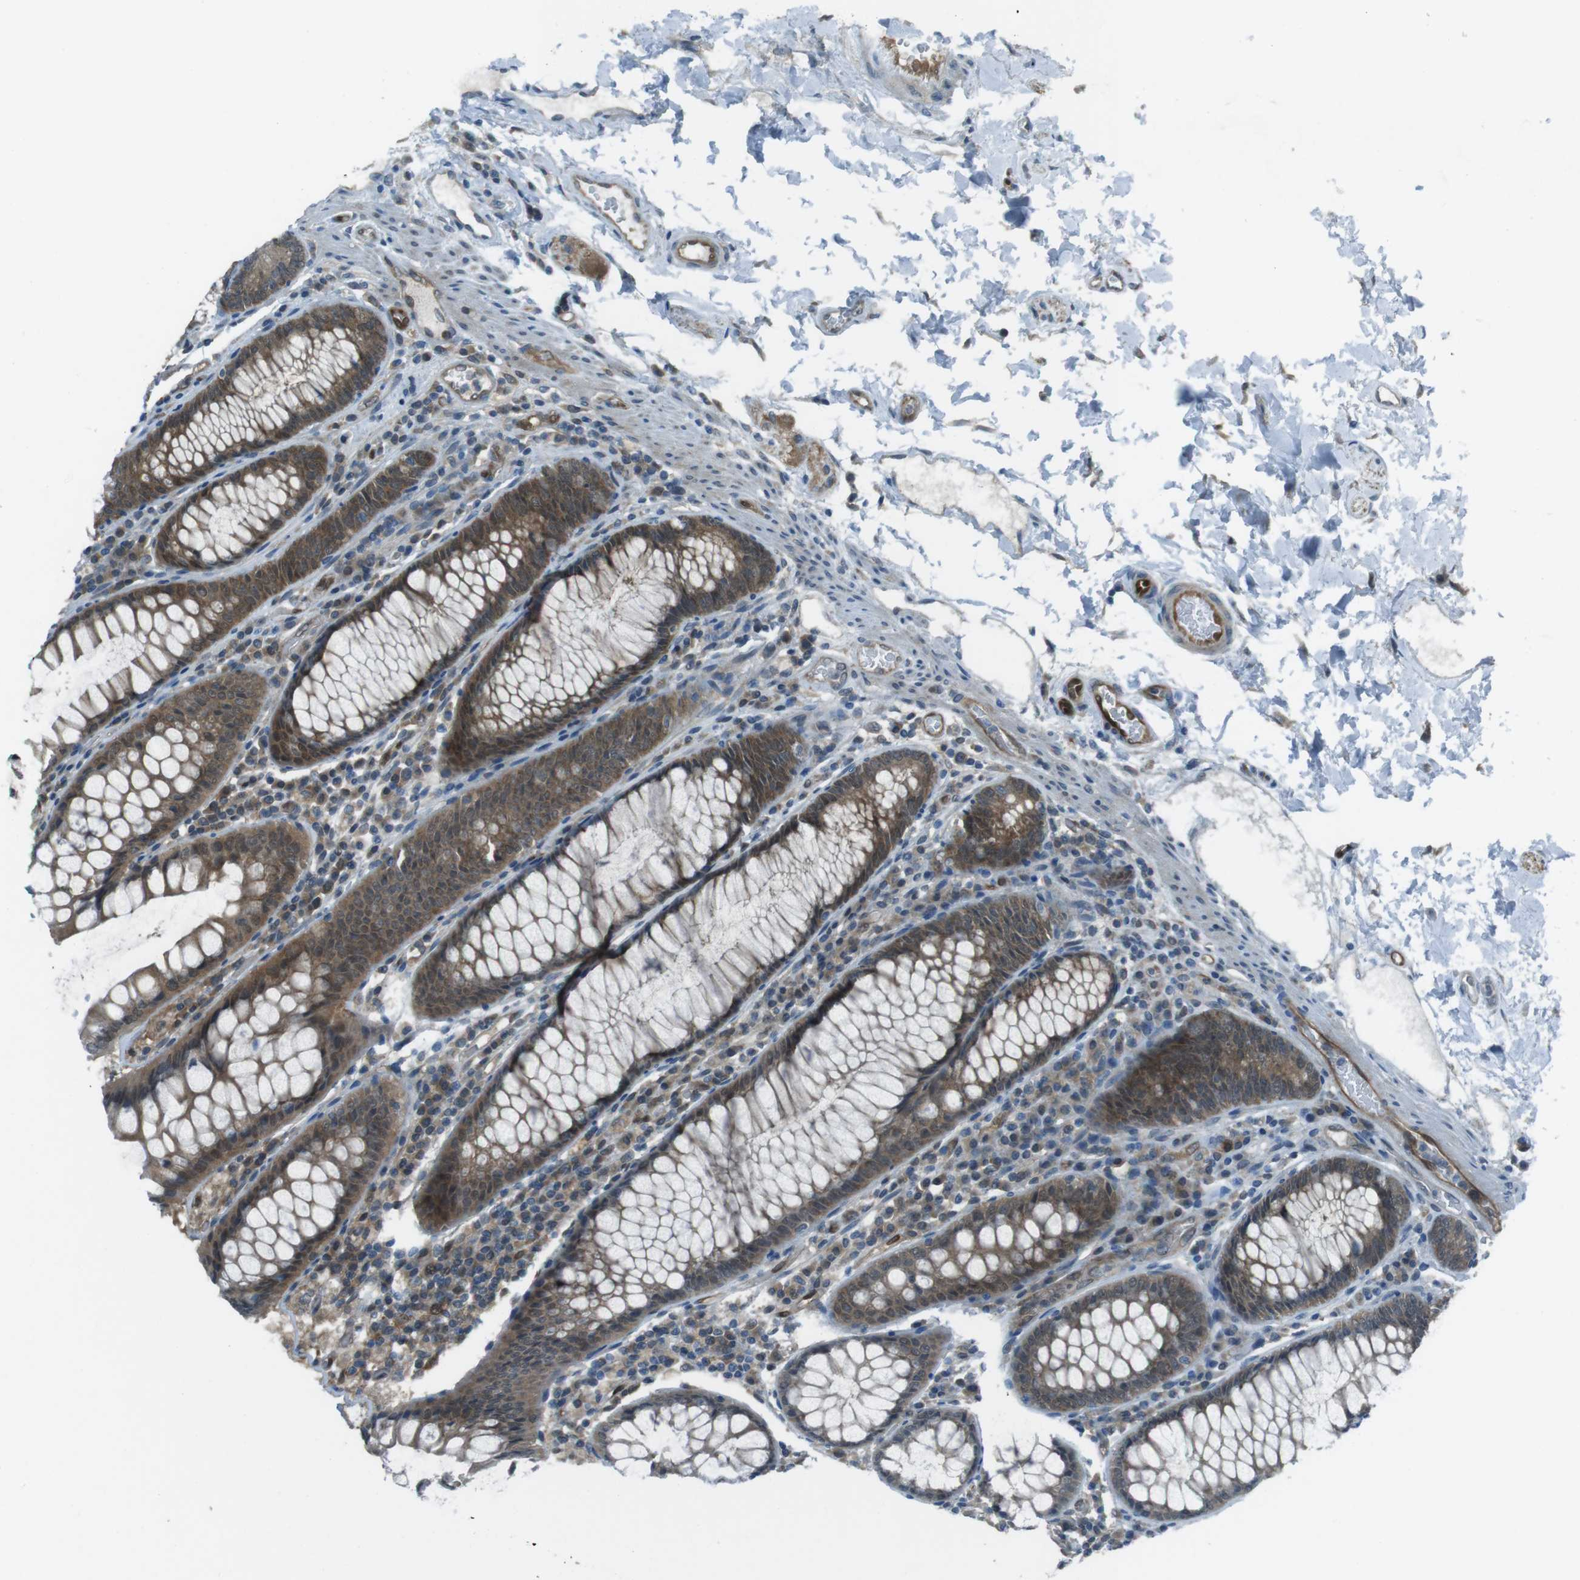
{"staining": {"intensity": "strong", "quantity": ">75%", "location": "cytoplasmic/membranous"}, "tissue": "colon", "cell_type": "Endothelial cells", "image_type": "normal", "snomed": [{"axis": "morphology", "description": "Normal tissue, NOS"}, {"axis": "topography", "description": "Colon"}], "caption": "An image showing strong cytoplasmic/membranous staining in about >75% of endothelial cells in benign colon, as visualized by brown immunohistochemical staining.", "gene": "MFAP3", "patient": {"sex": "female", "age": 46}}